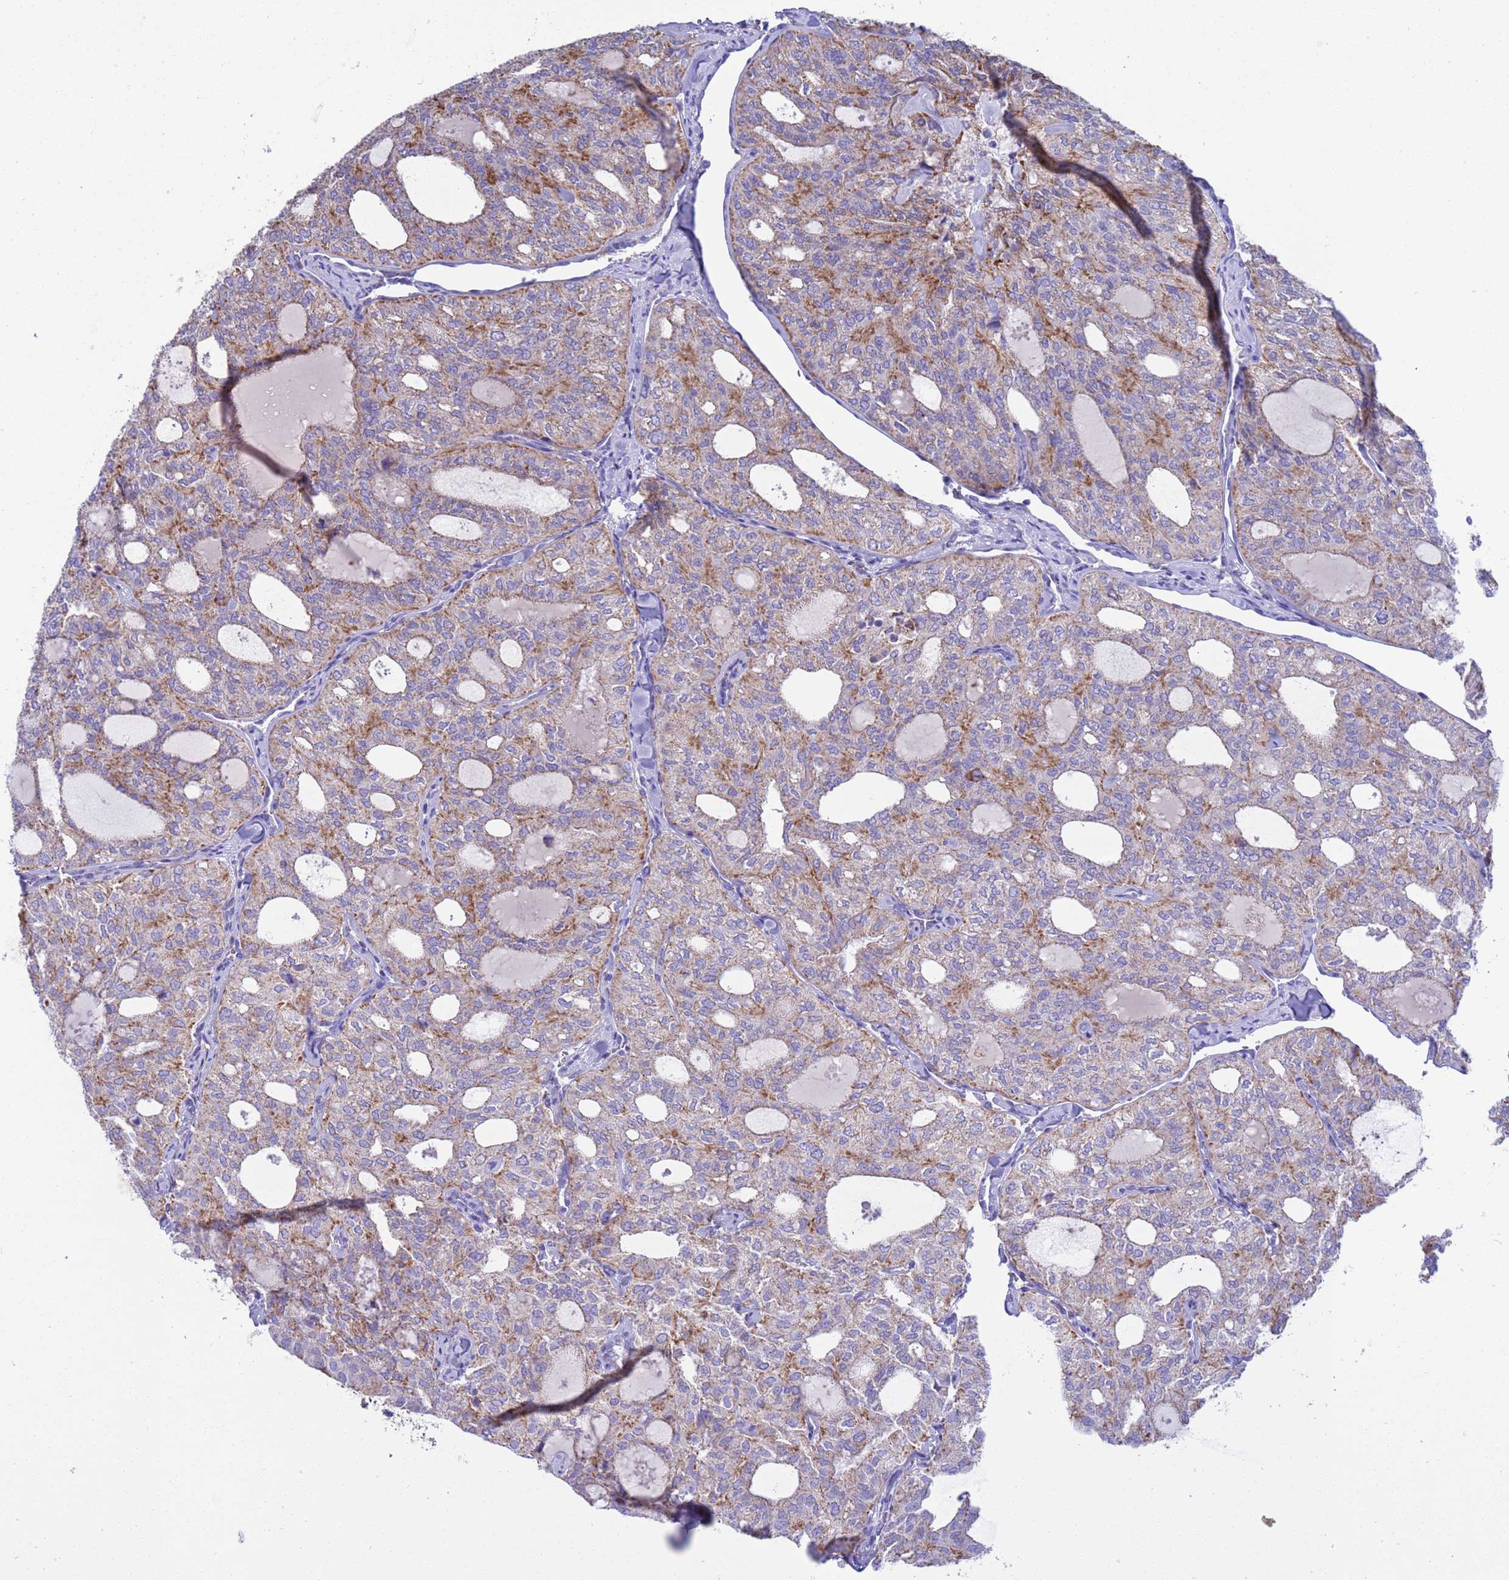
{"staining": {"intensity": "moderate", "quantity": "25%-75%", "location": "cytoplasmic/membranous"}, "tissue": "thyroid cancer", "cell_type": "Tumor cells", "image_type": "cancer", "snomed": [{"axis": "morphology", "description": "Follicular adenoma carcinoma, NOS"}, {"axis": "topography", "description": "Thyroid gland"}], "caption": "This is an image of IHC staining of follicular adenoma carcinoma (thyroid), which shows moderate expression in the cytoplasmic/membranous of tumor cells.", "gene": "RNF165", "patient": {"sex": "male", "age": 75}}